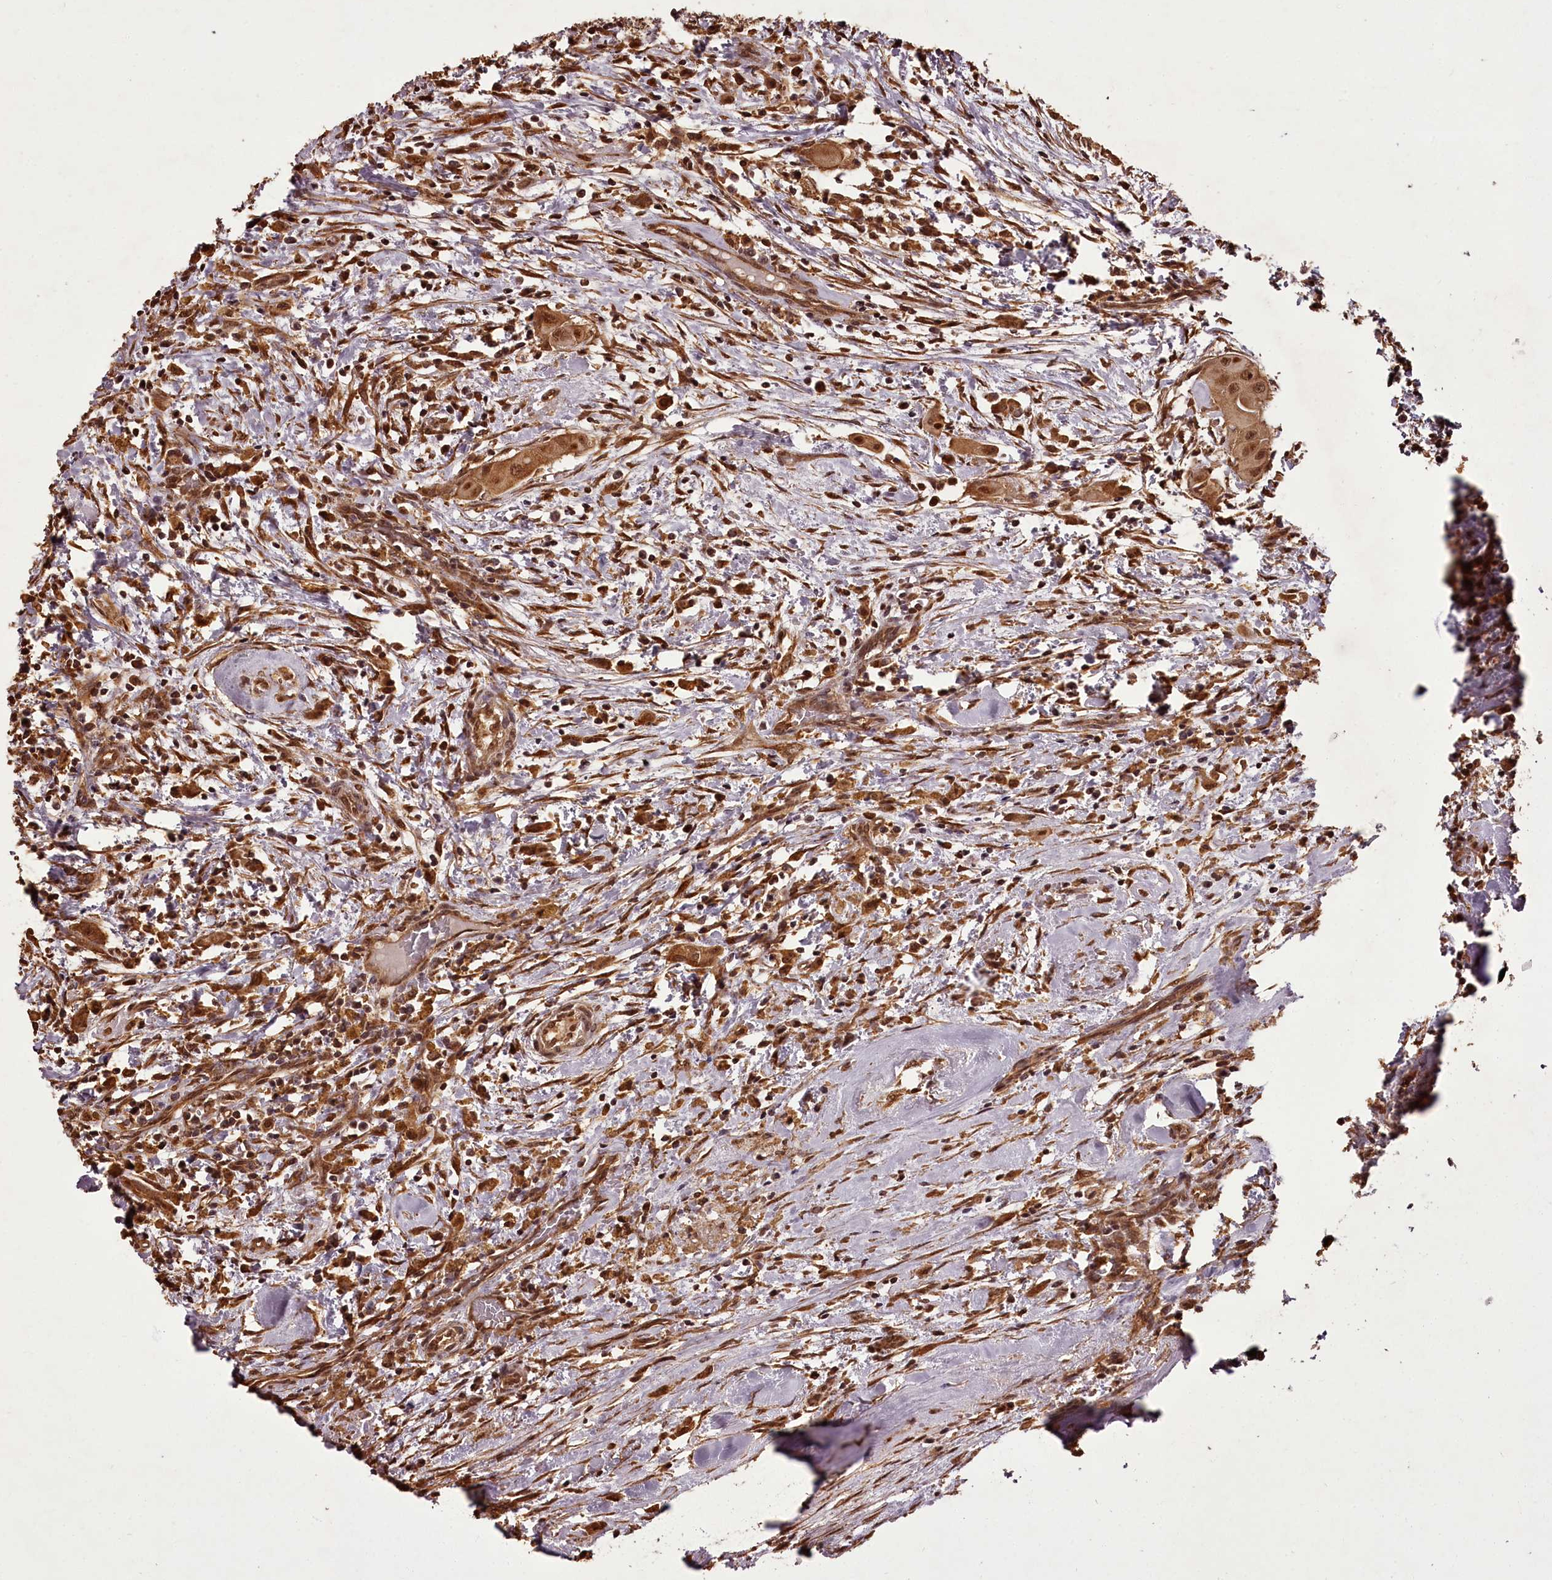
{"staining": {"intensity": "moderate", "quantity": ">75%", "location": "cytoplasmic/membranous,nuclear"}, "tissue": "thyroid cancer", "cell_type": "Tumor cells", "image_type": "cancer", "snomed": [{"axis": "morphology", "description": "Papillary adenocarcinoma, NOS"}, {"axis": "topography", "description": "Thyroid gland"}], "caption": "Thyroid papillary adenocarcinoma stained with a protein marker displays moderate staining in tumor cells.", "gene": "NPRL2", "patient": {"sex": "female", "age": 59}}